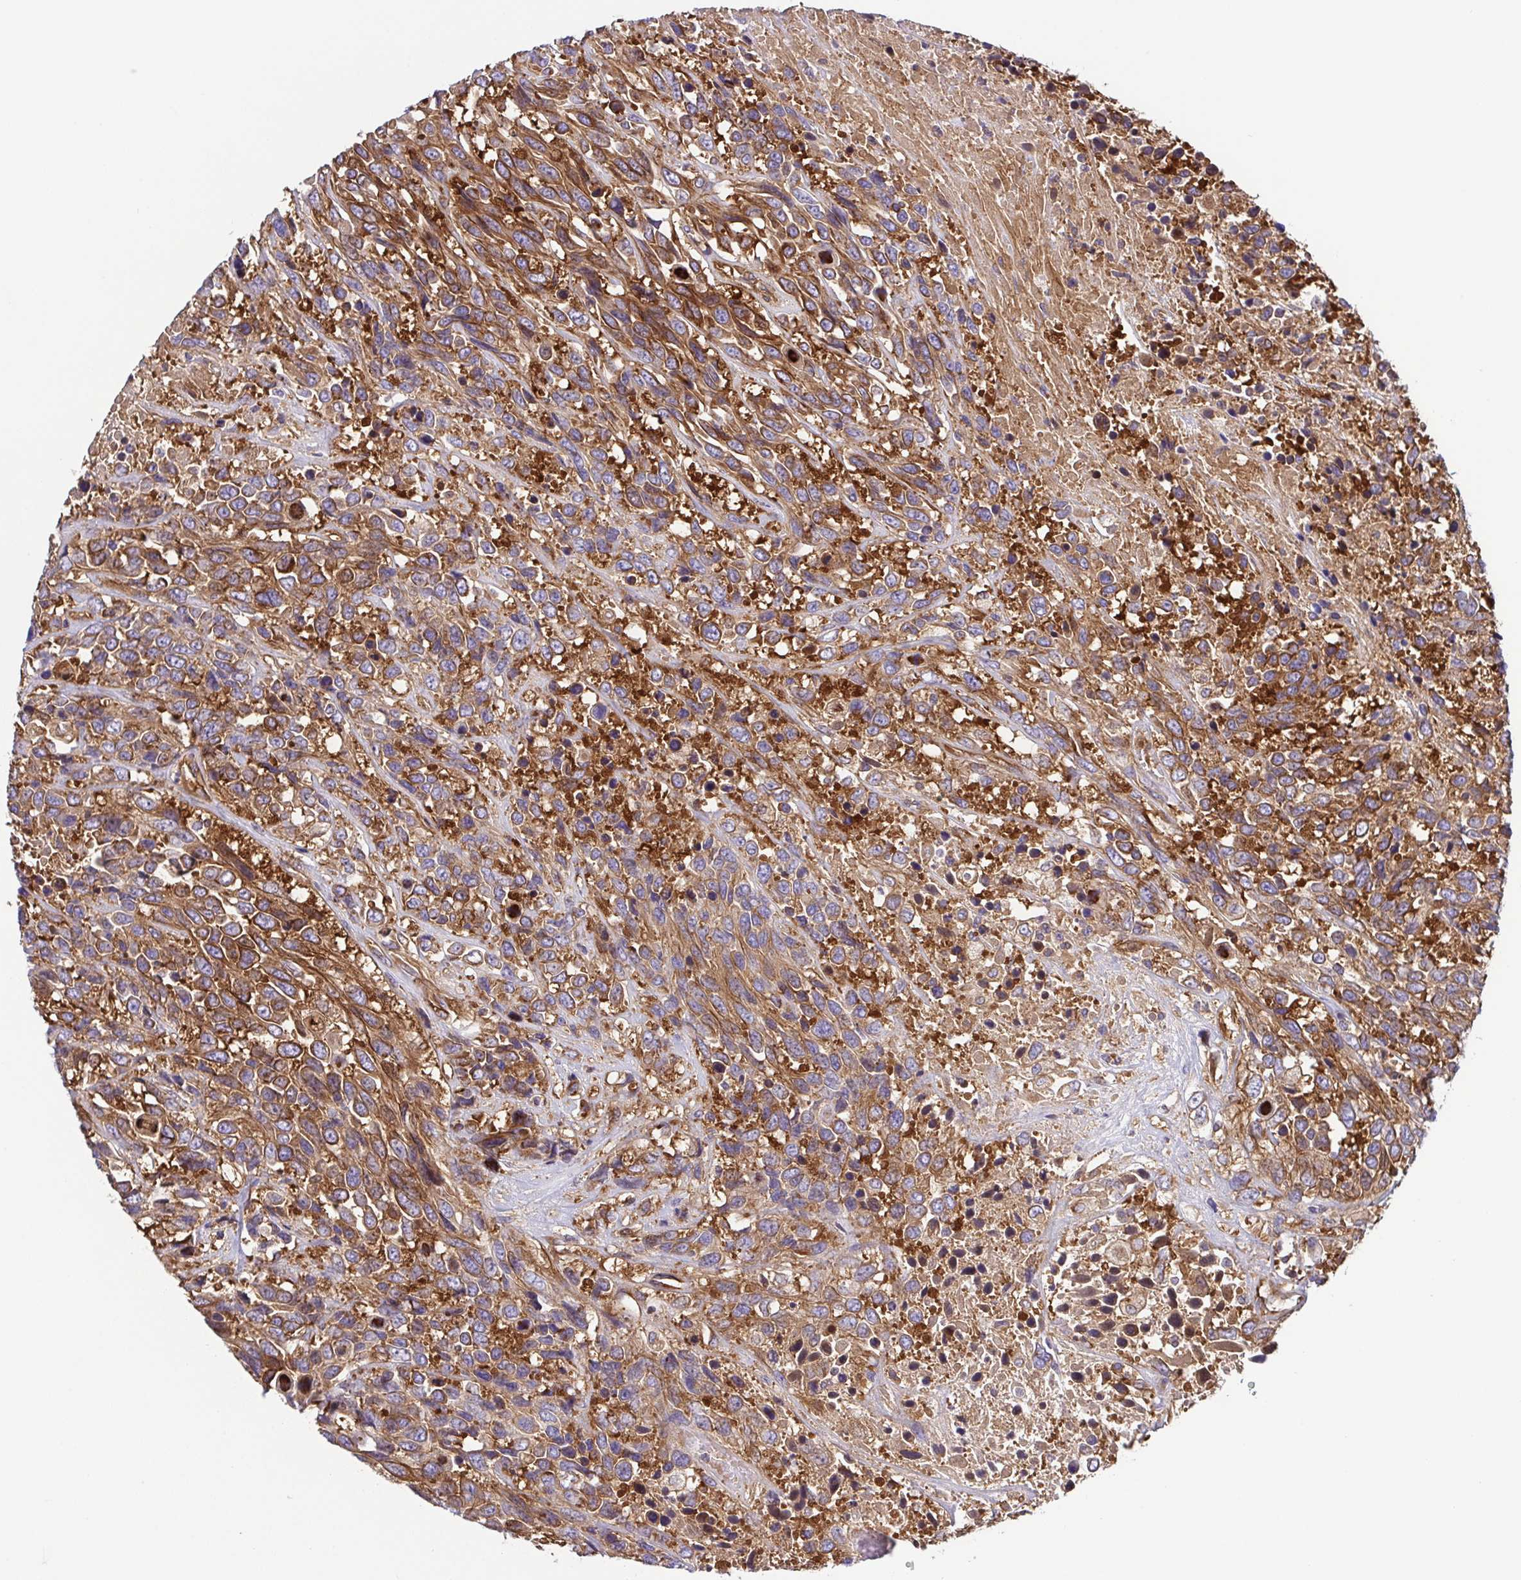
{"staining": {"intensity": "moderate", "quantity": ">75%", "location": "cytoplasmic/membranous"}, "tissue": "urothelial cancer", "cell_type": "Tumor cells", "image_type": "cancer", "snomed": [{"axis": "morphology", "description": "Urothelial carcinoma, High grade"}, {"axis": "topography", "description": "Urinary bladder"}], "caption": "Tumor cells reveal medium levels of moderate cytoplasmic/membranous staining in about >75% of cells in human urothelial carcinoma (high-grade). The protein of interest is shown in brown color, while the nuclei are stained blue.", "gene": "KIF5B", "patient": {"sex": "female", "age": 70}}